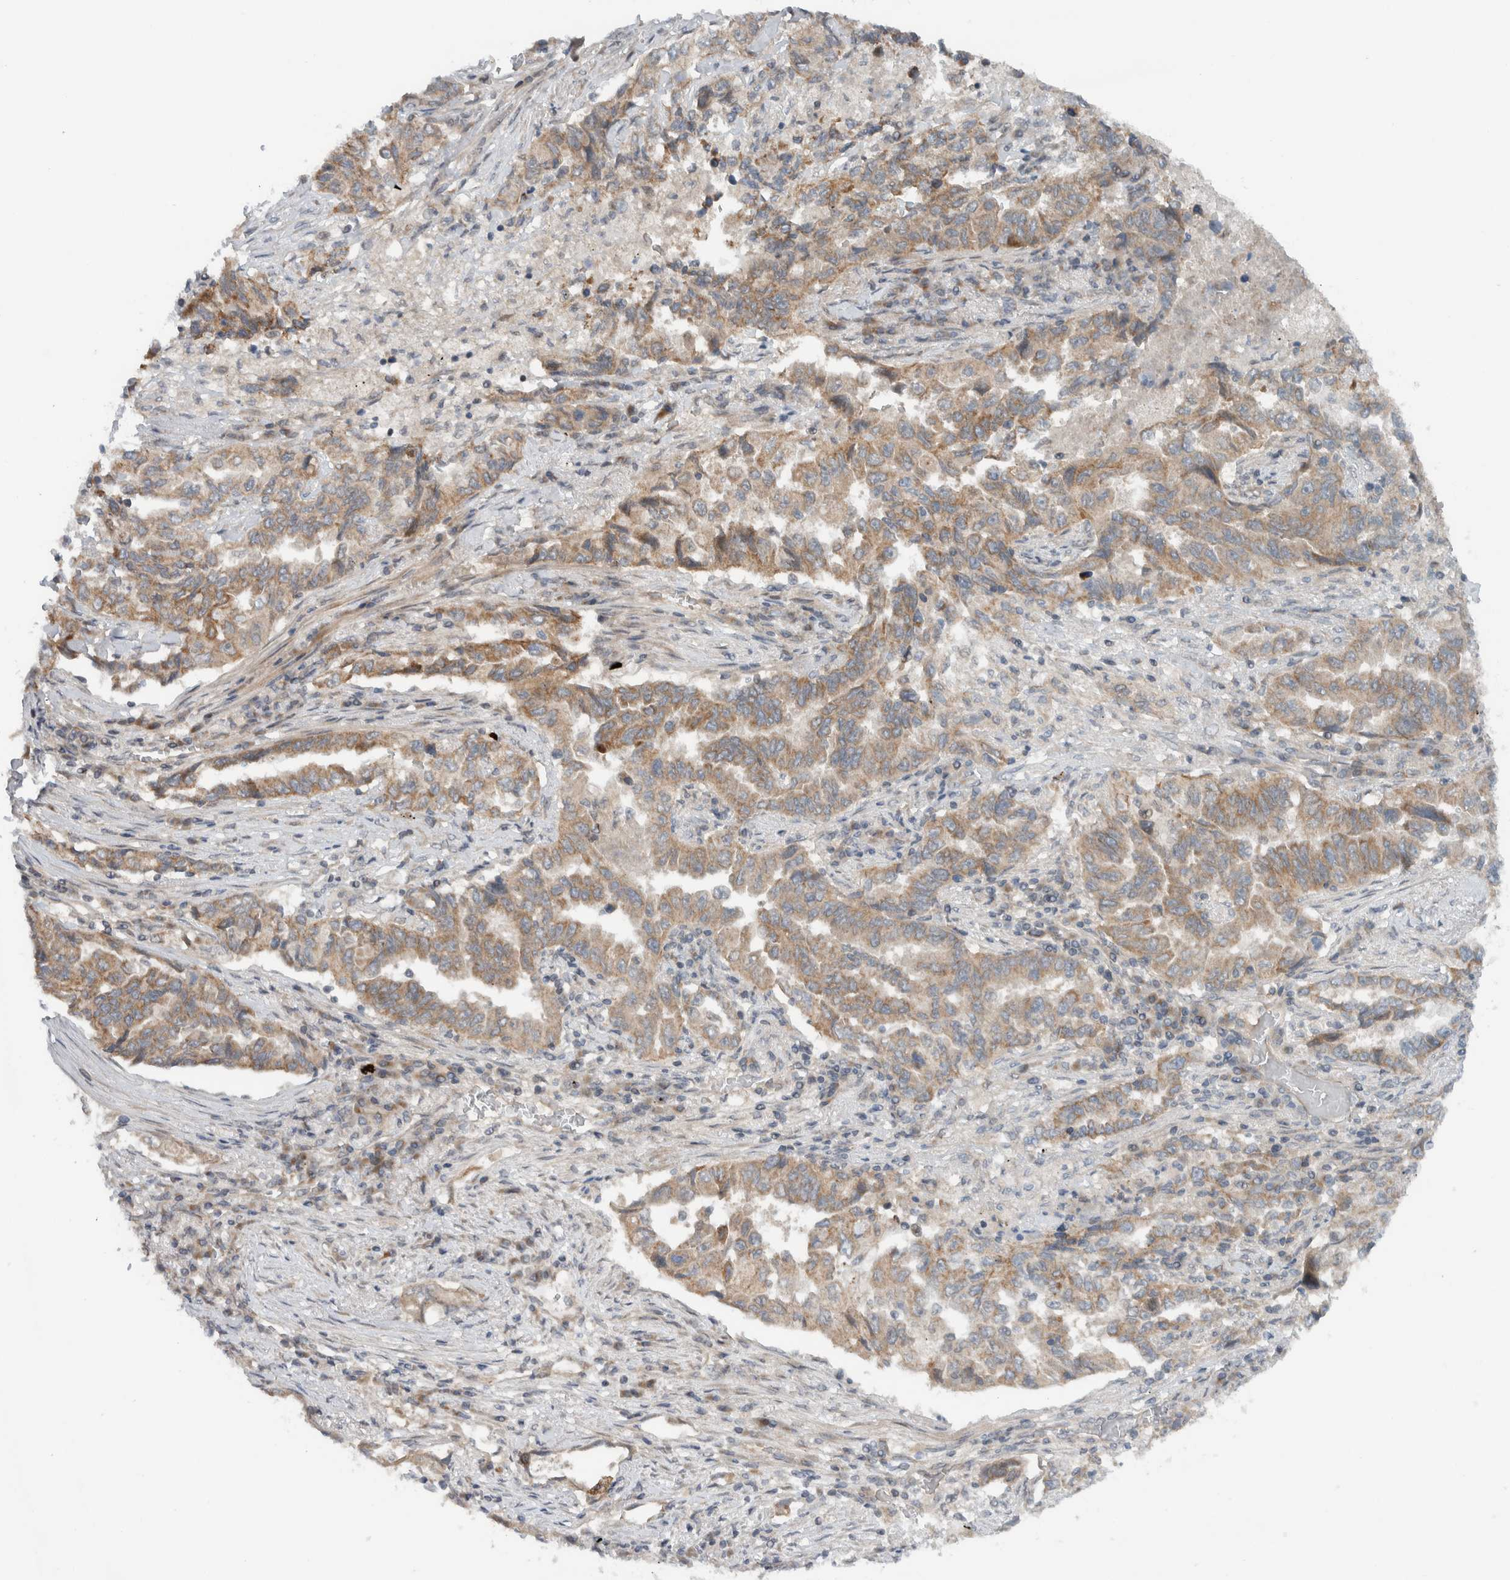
{"staining": {"intensity": "weak", "quantity": ">75%", "location": "cytoplasmic/membranous"}, "tissue": "lung cancer", "cell_type": "Tumor cells", "image_type": "cancer", "snomed": [{"axis": "morphology", "description": "Adenocarcinoma, NOS"}, {"axis": "topography", "description": "Lung"}], "caption": "Adenocarcinoma (lung) tissue reveals weak cytoplasmic/membranous expression in about >75% of tumor cells", "gene": "KLHL6", "patient": {"sex": "female", "age": 51}}